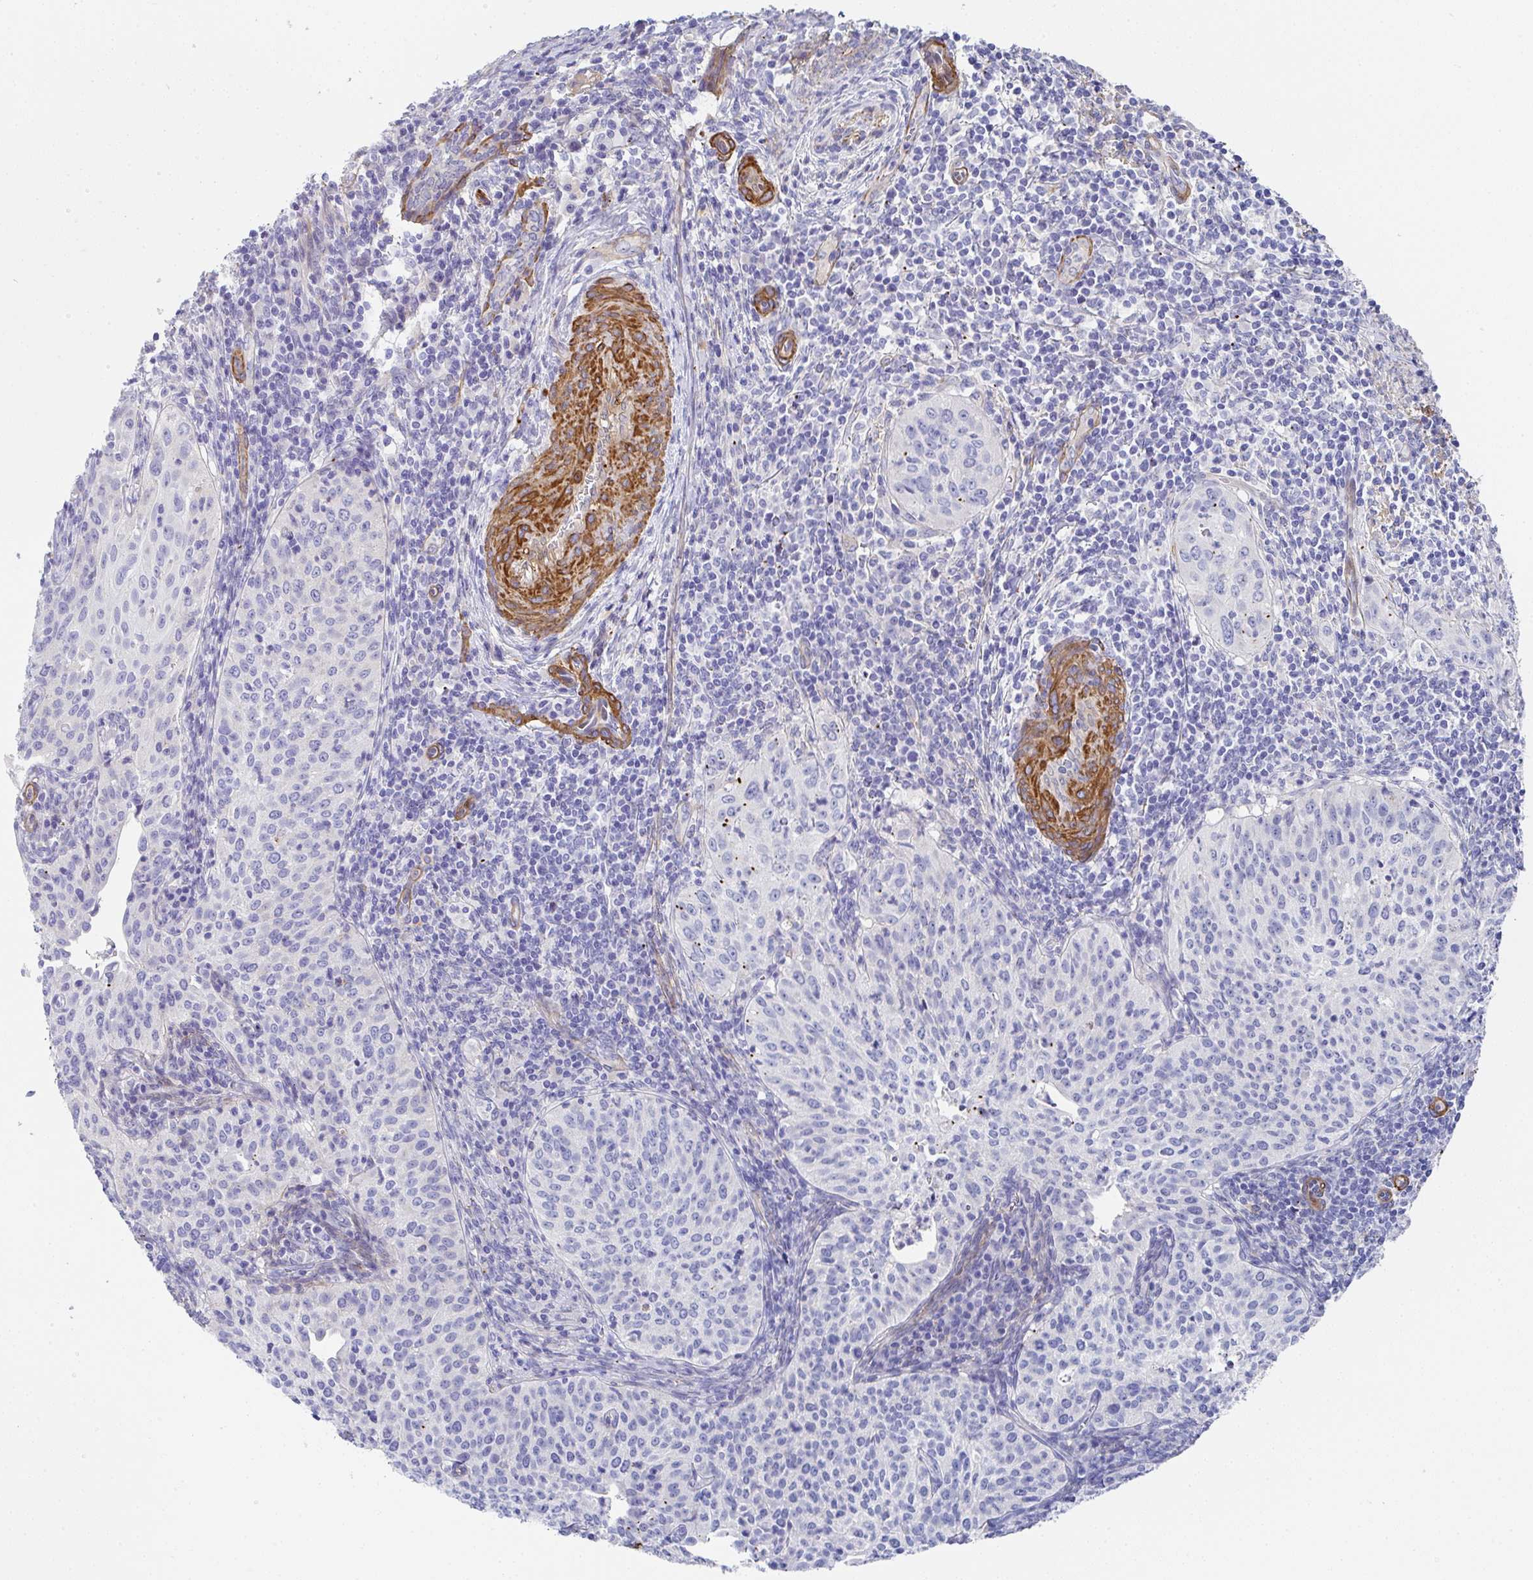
{"staining": {"intensity": "negative", "quantity": "none", "location": "none"}, "tissue": "cervical cancer", "cell_type": "Tumor cells", "image_type": "cancer", "snomed": [{"axis": "morphology", "description": "Squamous cell carcinoma, NOS"}, {"axis": "topography", "description": "Cervix"}], "caption": "The histopathology image reveals no staining of tumor cells in cervical cancer (squamous cell carcinoma). (Stains: DAB (3,3'-diaminobenzidine) immunohistochemistry (IHC) with hematoxylin counter stain, Microscopy: brightfield microscopy at high magnification).", "gene": "PPFIA4", "patient": {"sex": "female", "age": 30}}